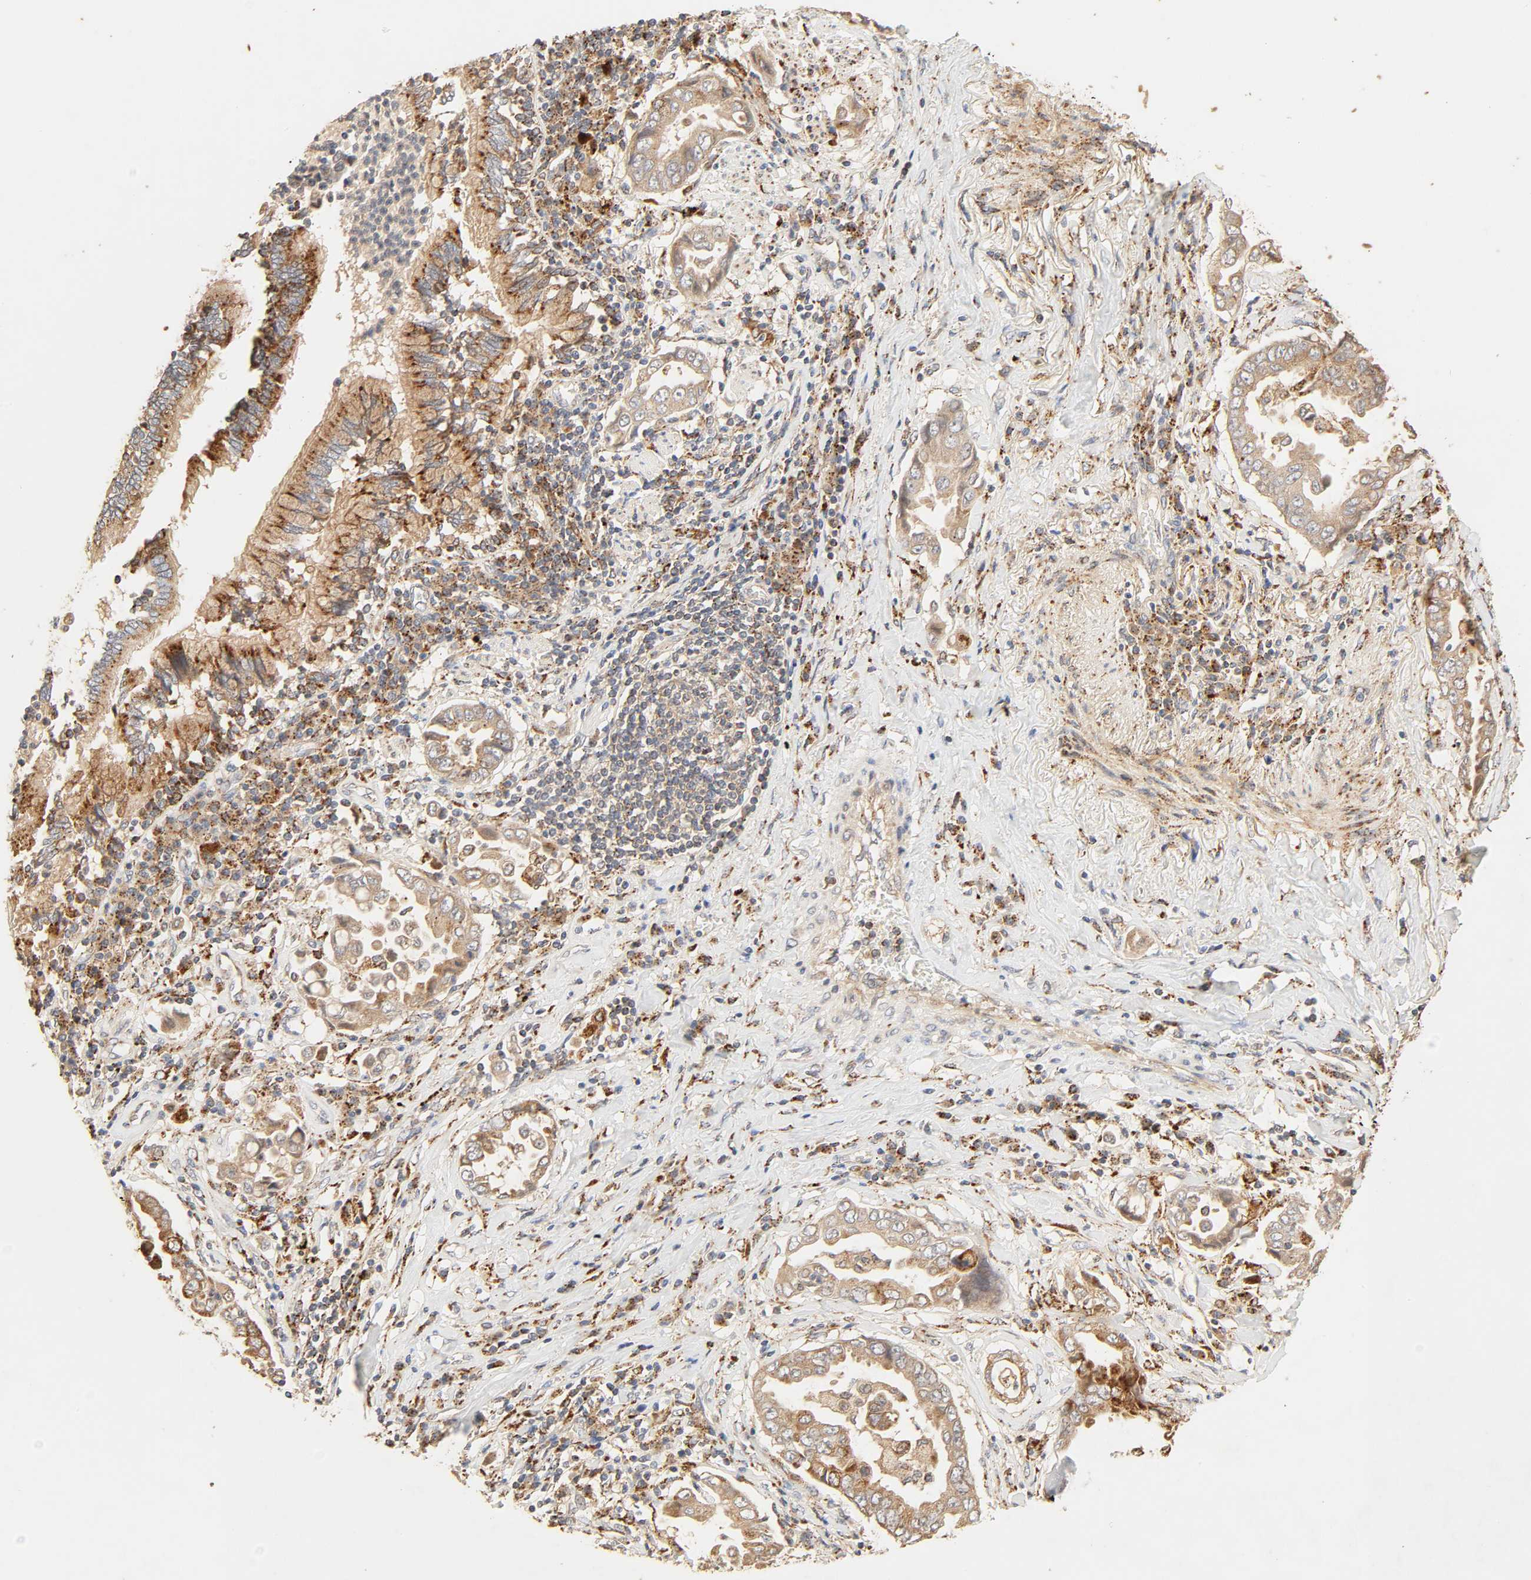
{"staining": {"intensity": "moderate", "quantity": ">75%", "location": "cytoplasmic/membranous"}, "tissue": "lung cancer", "cell_type": "Tumor cells", "image_type": "cancer", "snomed": [{"axis": "morphology", "description": "Normal tissue, NOS"}, {"axis": "morphology", "description": "Inflammation, NOS"}, {"axis": "morphology", "description": "Adenocarcinoma, NOS"}, {"axis": "topography", "description": "Lung"}], "caption": "The image demonstrates a brown stain indicating the presence of a protein in the cytoplasmic/membranous of tumor cells in lung cancer. (DAB = brown stain, brightfield microscopy at high magnification).", "gene": "MAPK6", "patient": {"sex": "female", "age": 64}}